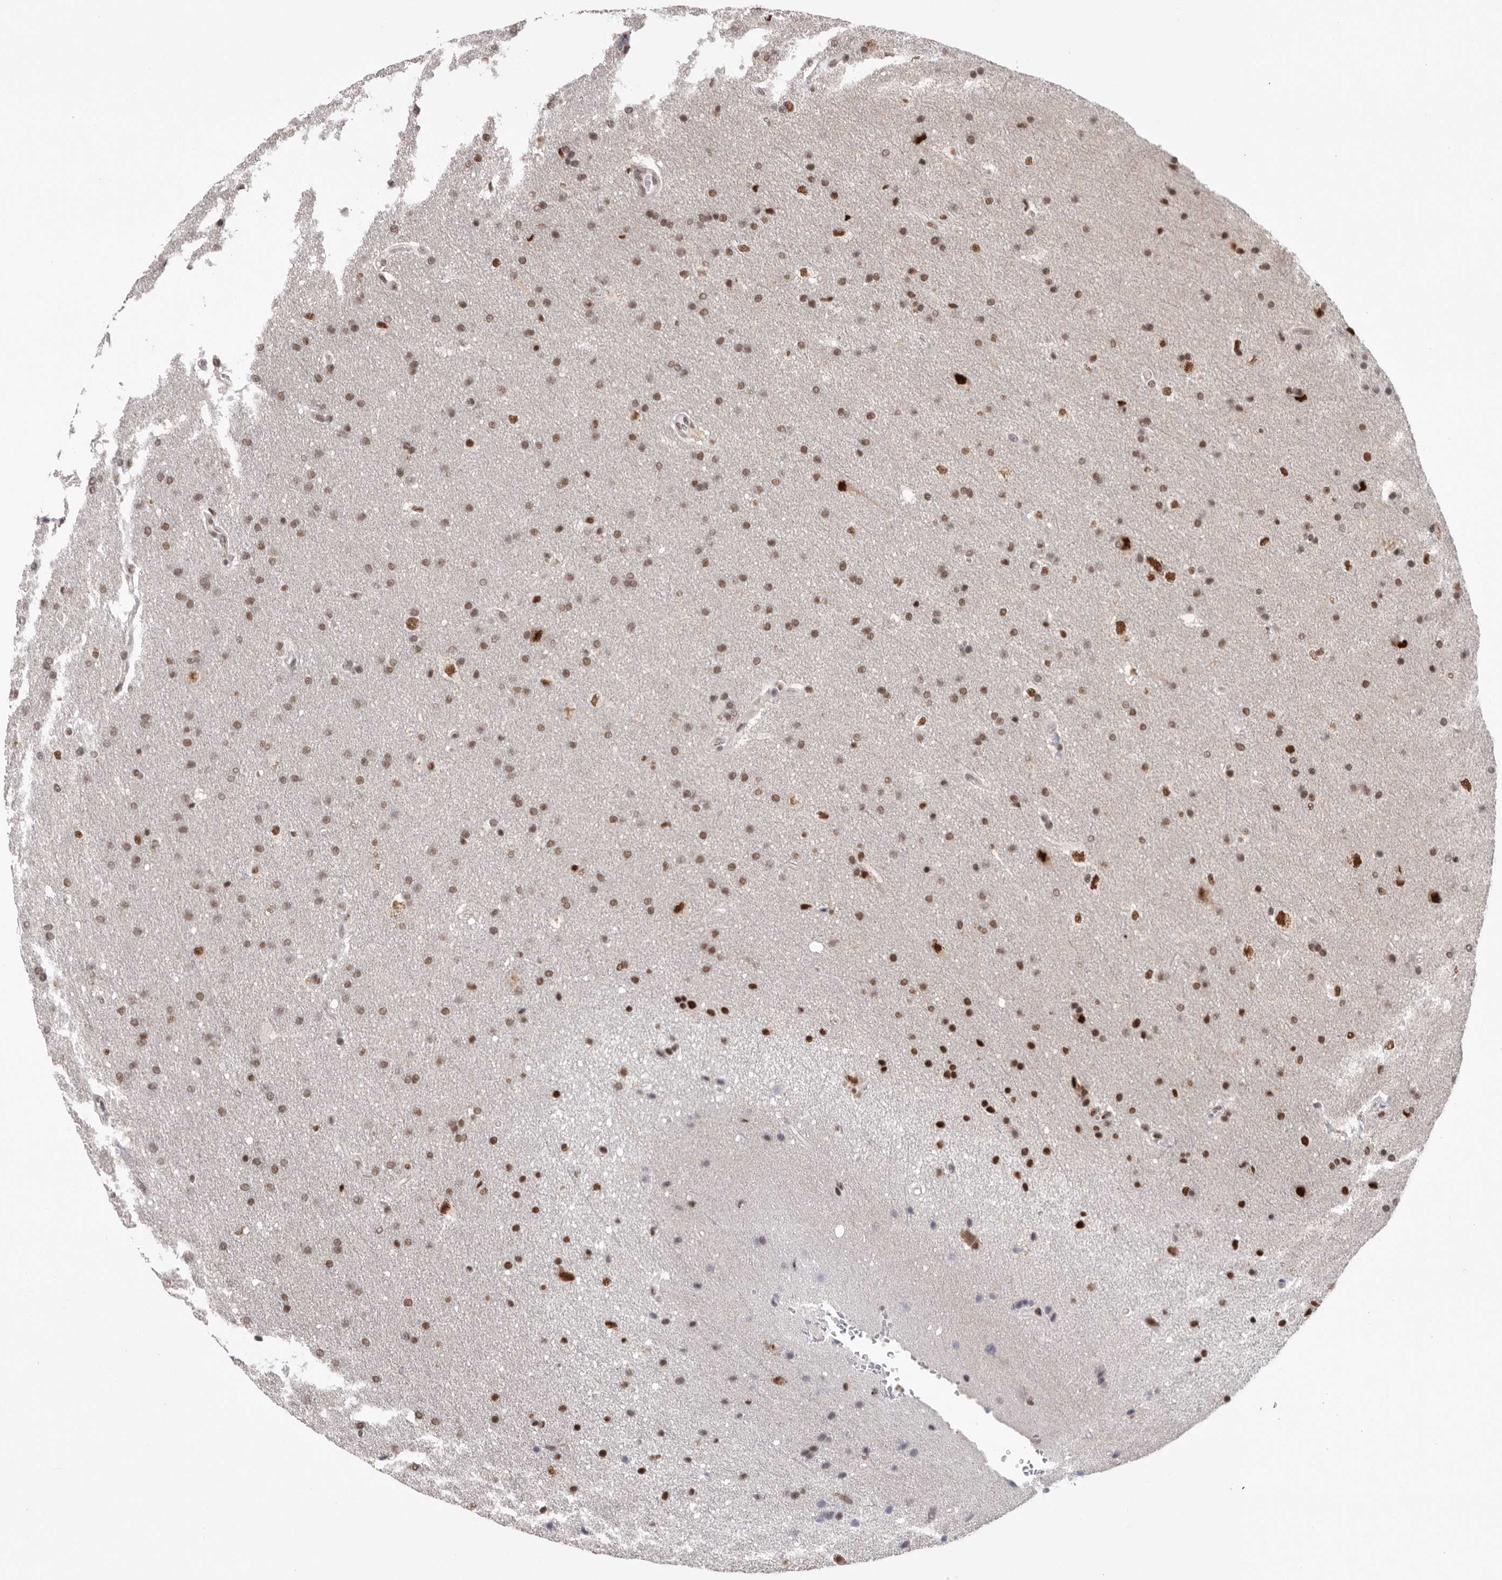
{"staining": {"intensity": "moderate", "quantity": ">75%", "location": "nuclear"}, "tissue": "glioma", "cell_type": "Tumor cells", "image_type": "cancer", "snomed": [{"axis": "morphology", "description": "Glioma, malignant, Low grade"}, {"axis": "topography", "description": "Brain"}], "caption": "Malignant low-grade glioma was stained to show a protein in brown. There is medium levels of moderate nuclear expression in about >75% of tumor cells.", "gene": "BCLAF3", "patient": {"sex": "female", "age": 37}}